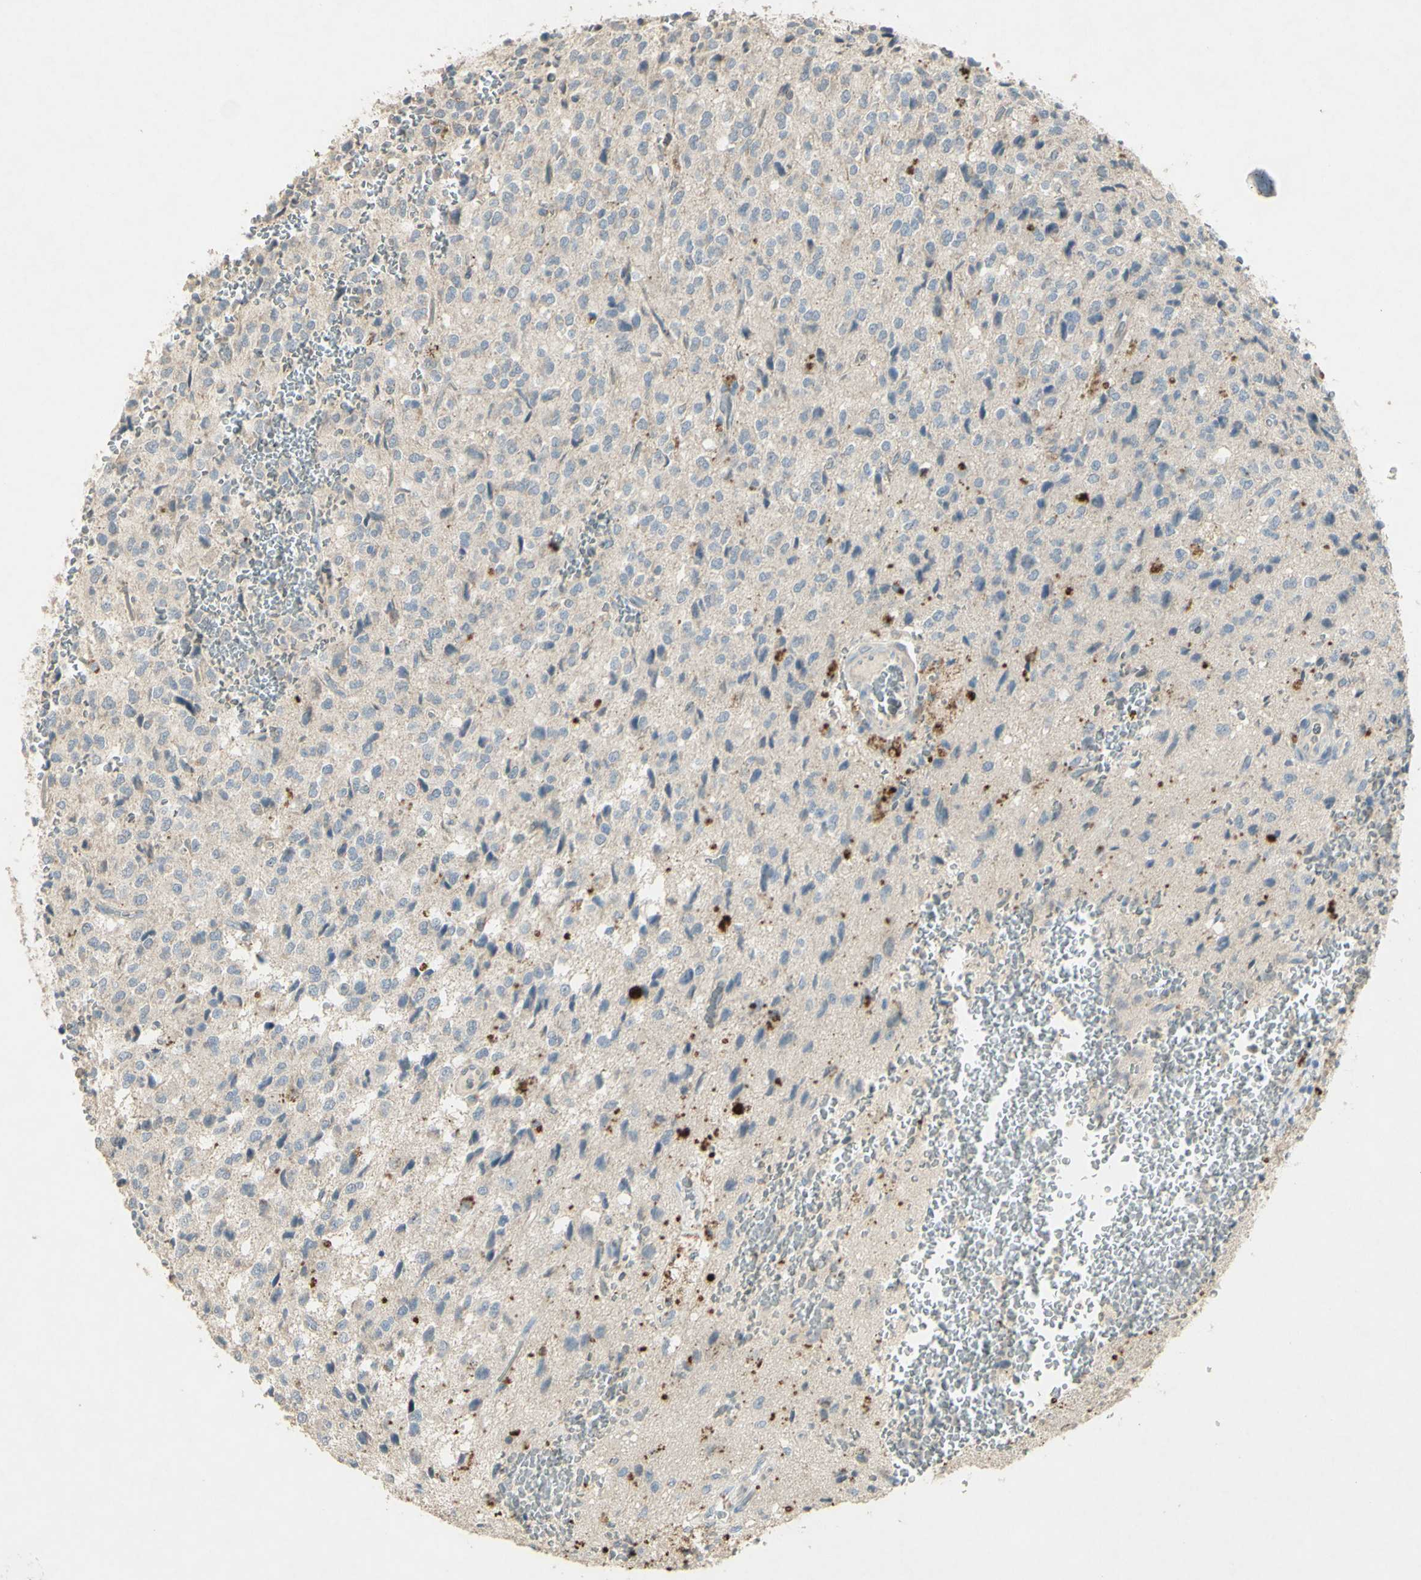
{"staining": {"intensity": "negative", "quantity": "none", "location": "none"}, "tissue": "glioma", "cell_type": "Tumor cells", "image_type": "cancer", "snomed": [{"axis": "morphology", "description": "Glioma, malignant, High grade"}, {"axis": "topography", "description": "pancreas cauda"}], "caption": "A histopathology image of human glioma is negative for staining in tumor cells. Nuclei are stained in blue.", "gene": "TIMM21", "patient": {"sex": "male", "age": 60}}